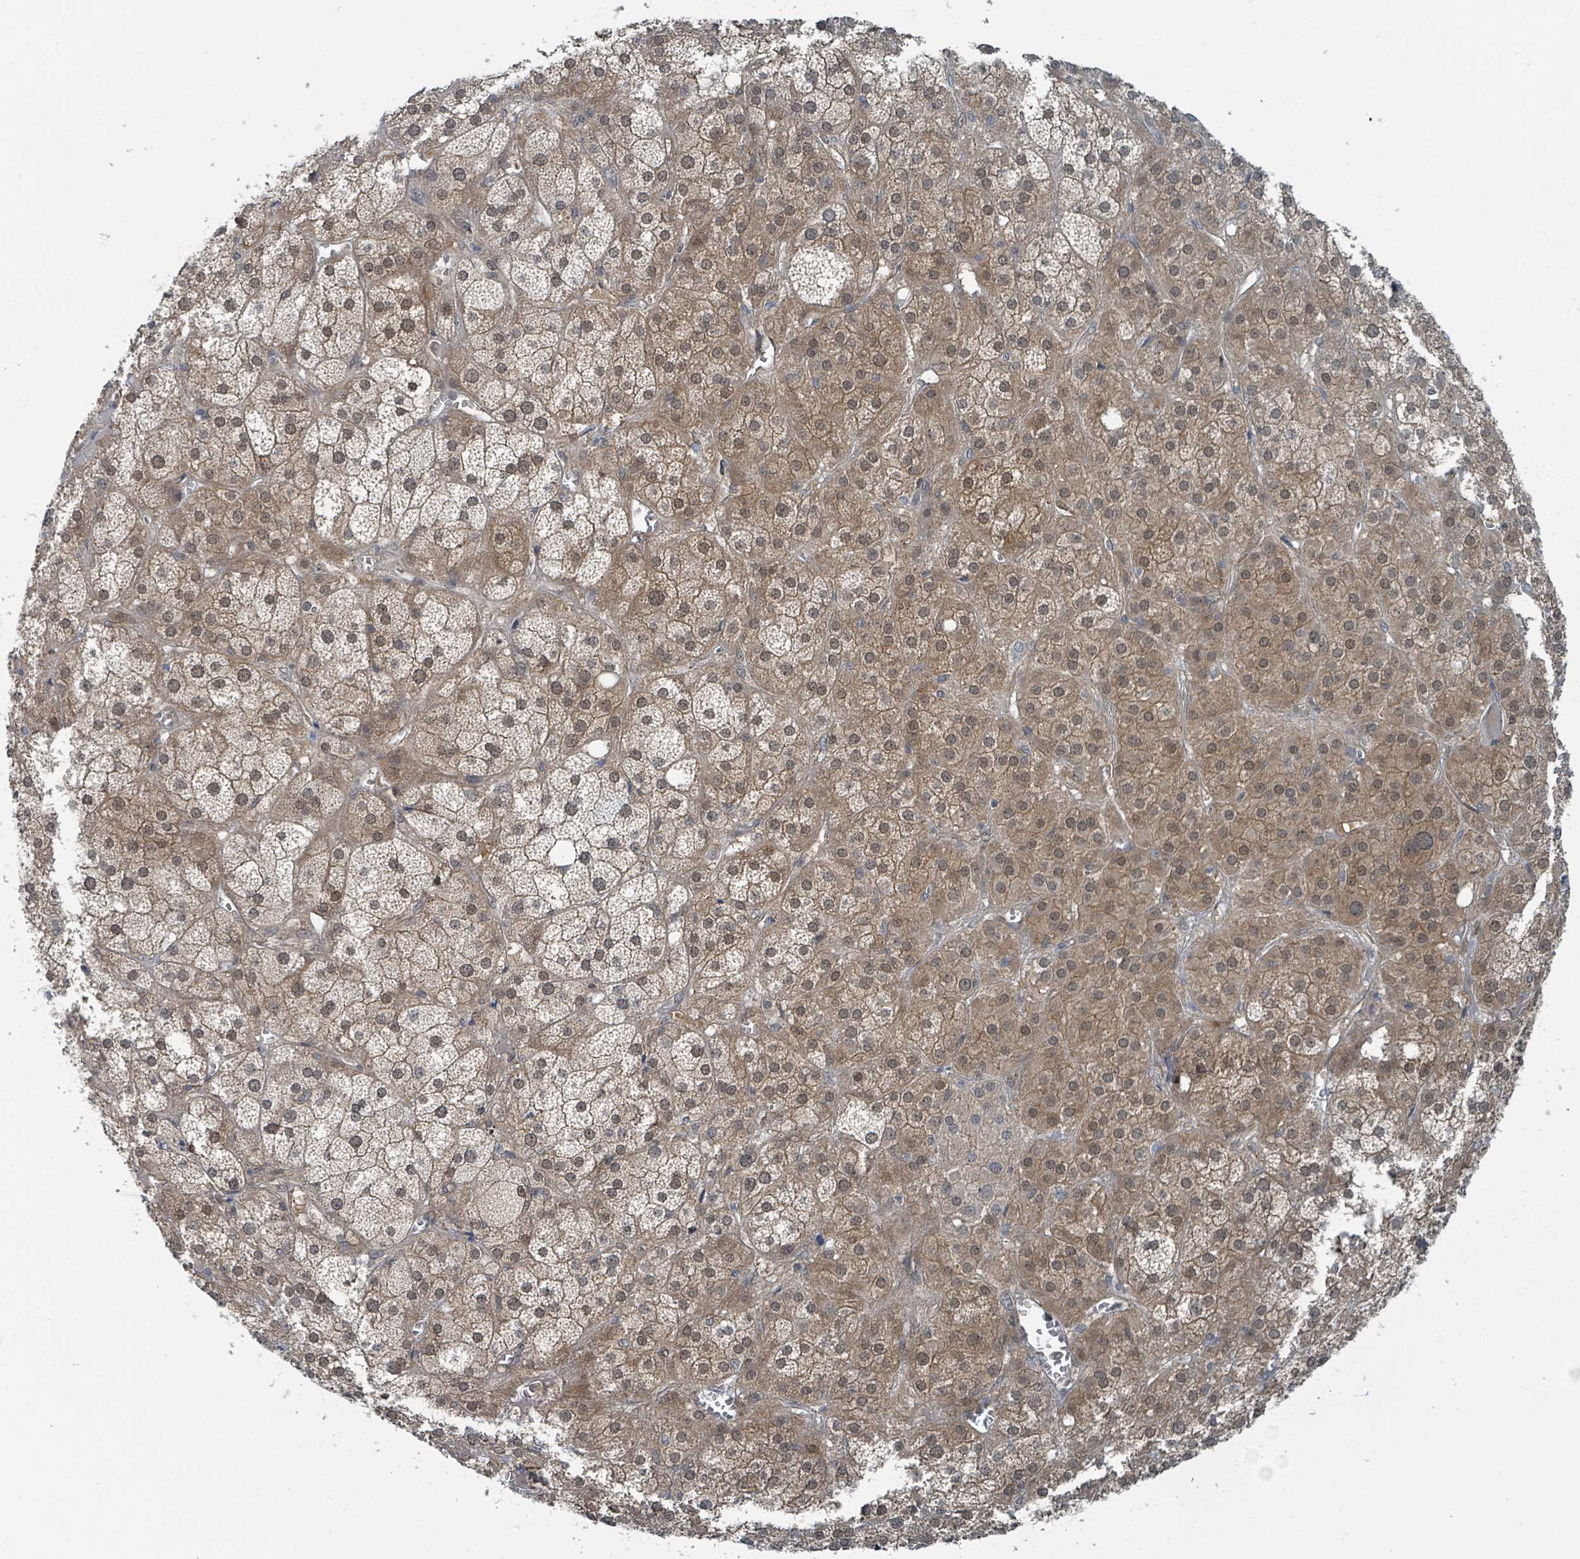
{"staining": {"intensity": "weak", "quantity": "25%-75%", "location": "cytoplasmic/membranous,nuclear"}, "tissue": "adrenal gland", "cell_type": "Glandular cells", "image_type": "normal", "snomed": [{"axis": "morphology", "description": "Normal tissue, NOS"}, {"axis": "topography", "description": "Adrenal gland"}], "caption": "Protein staining of normal adrenal gland exhibits weak cytoplasmic/membranous,nuclear staining in about 25%-75% of glandular cells. (DAB = brown stain, brightfield microscopy at high magnification).", "gene": "GOLGA7B", "patient": {"sex": "female", "age": 61}}